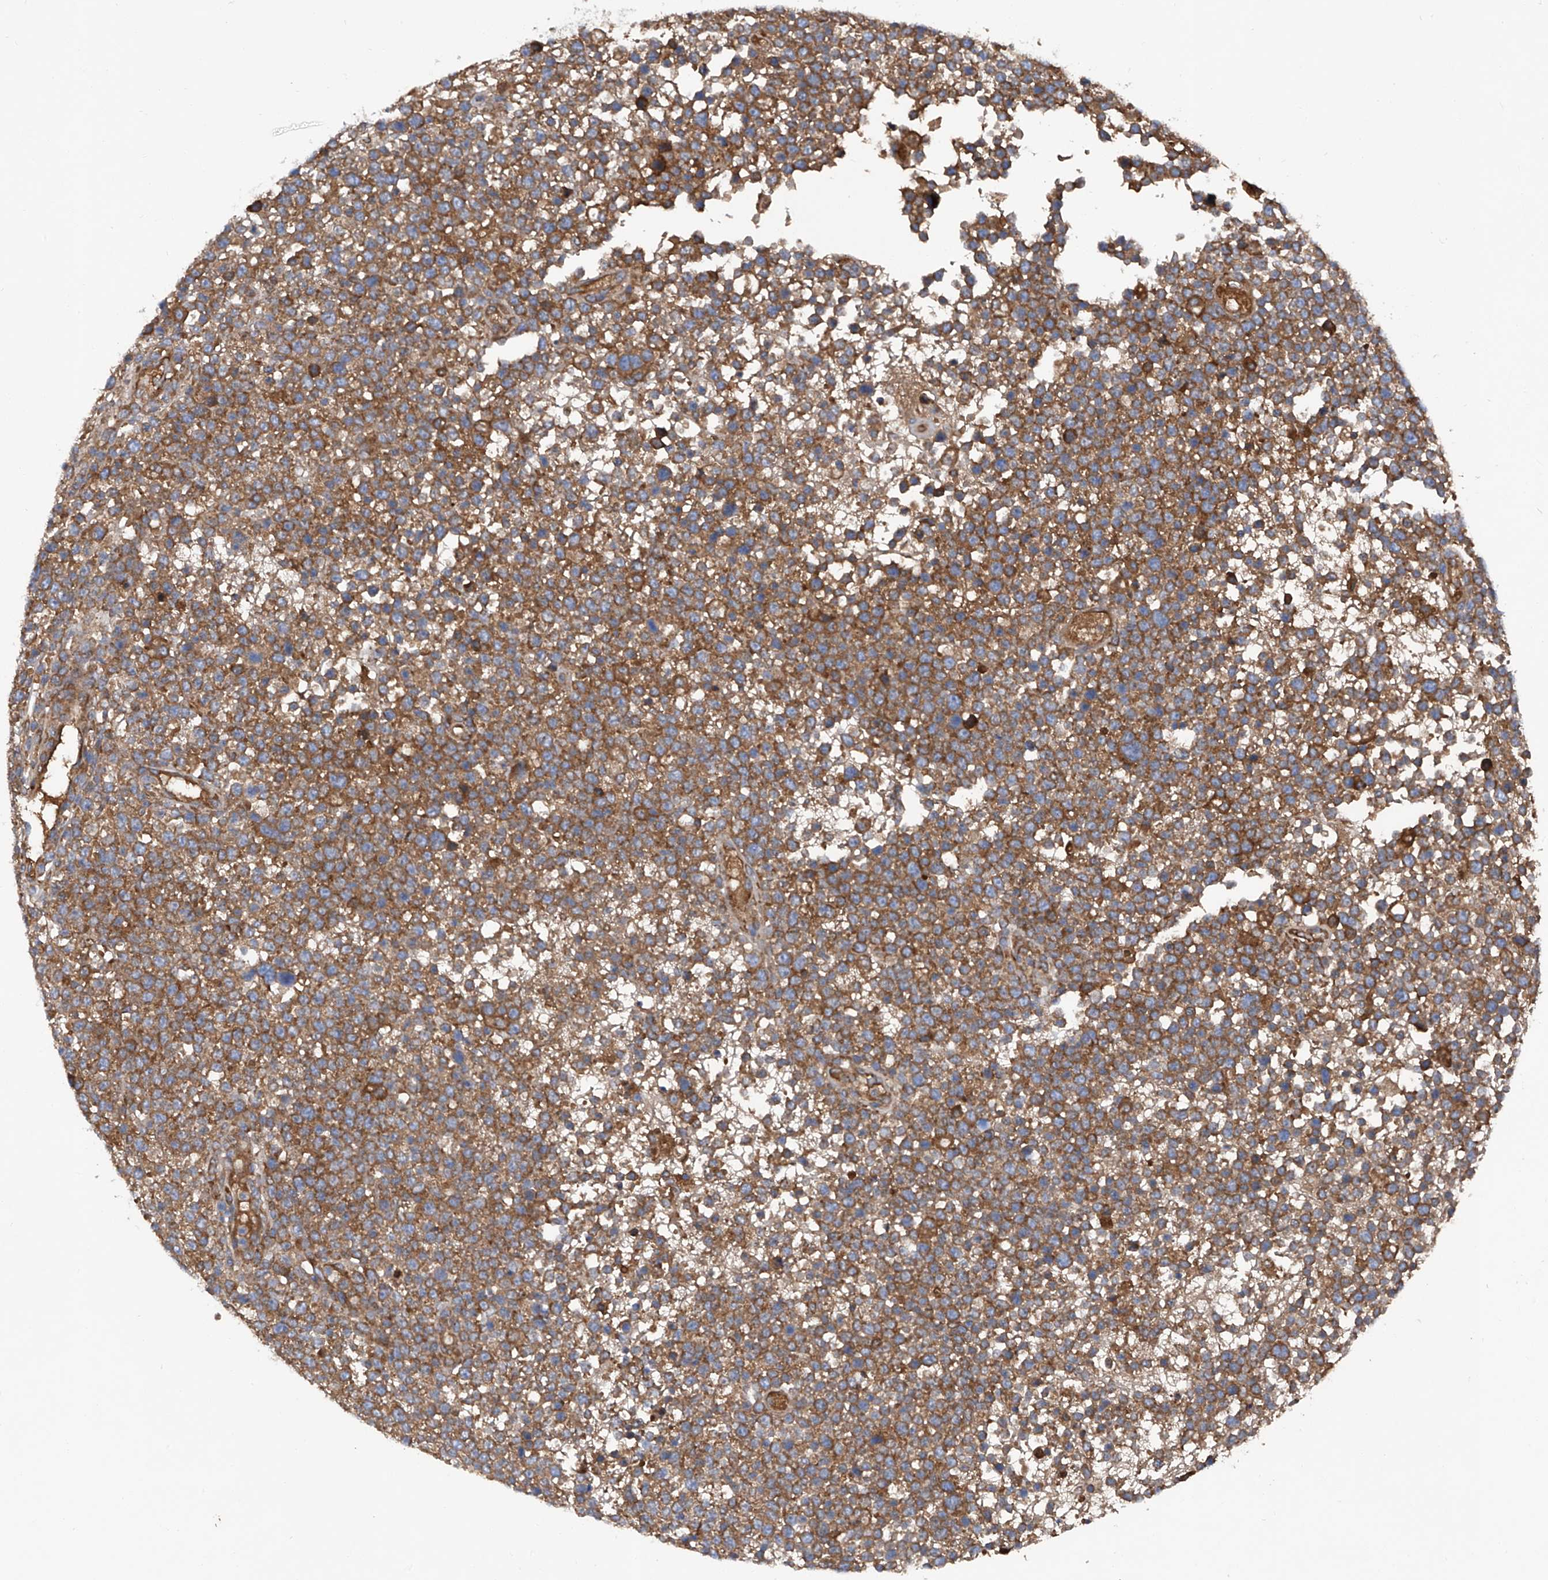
{"staining": {"intensity": "strong", "quantity": ">75%", "location": "cytoplasmic/membranous"}, "tissue": "lymphoma", "cell_type": "Tumor cells", "image_type": "cancer", "snomed": [{"axis": "morphology", "description": "Malignant lymphoma, non-Hodgkin's type, High grade"}, {"axis": "topography", "description": "Colon"}], "caption": "Immunohistochemical staining of human lymphoma exhibits high levels of strong cytoplasmic/membranous expression in approximately >75% of tumor cells.", "gene": "ASCC3", "patient": {"sex": "female", "age": 53}}